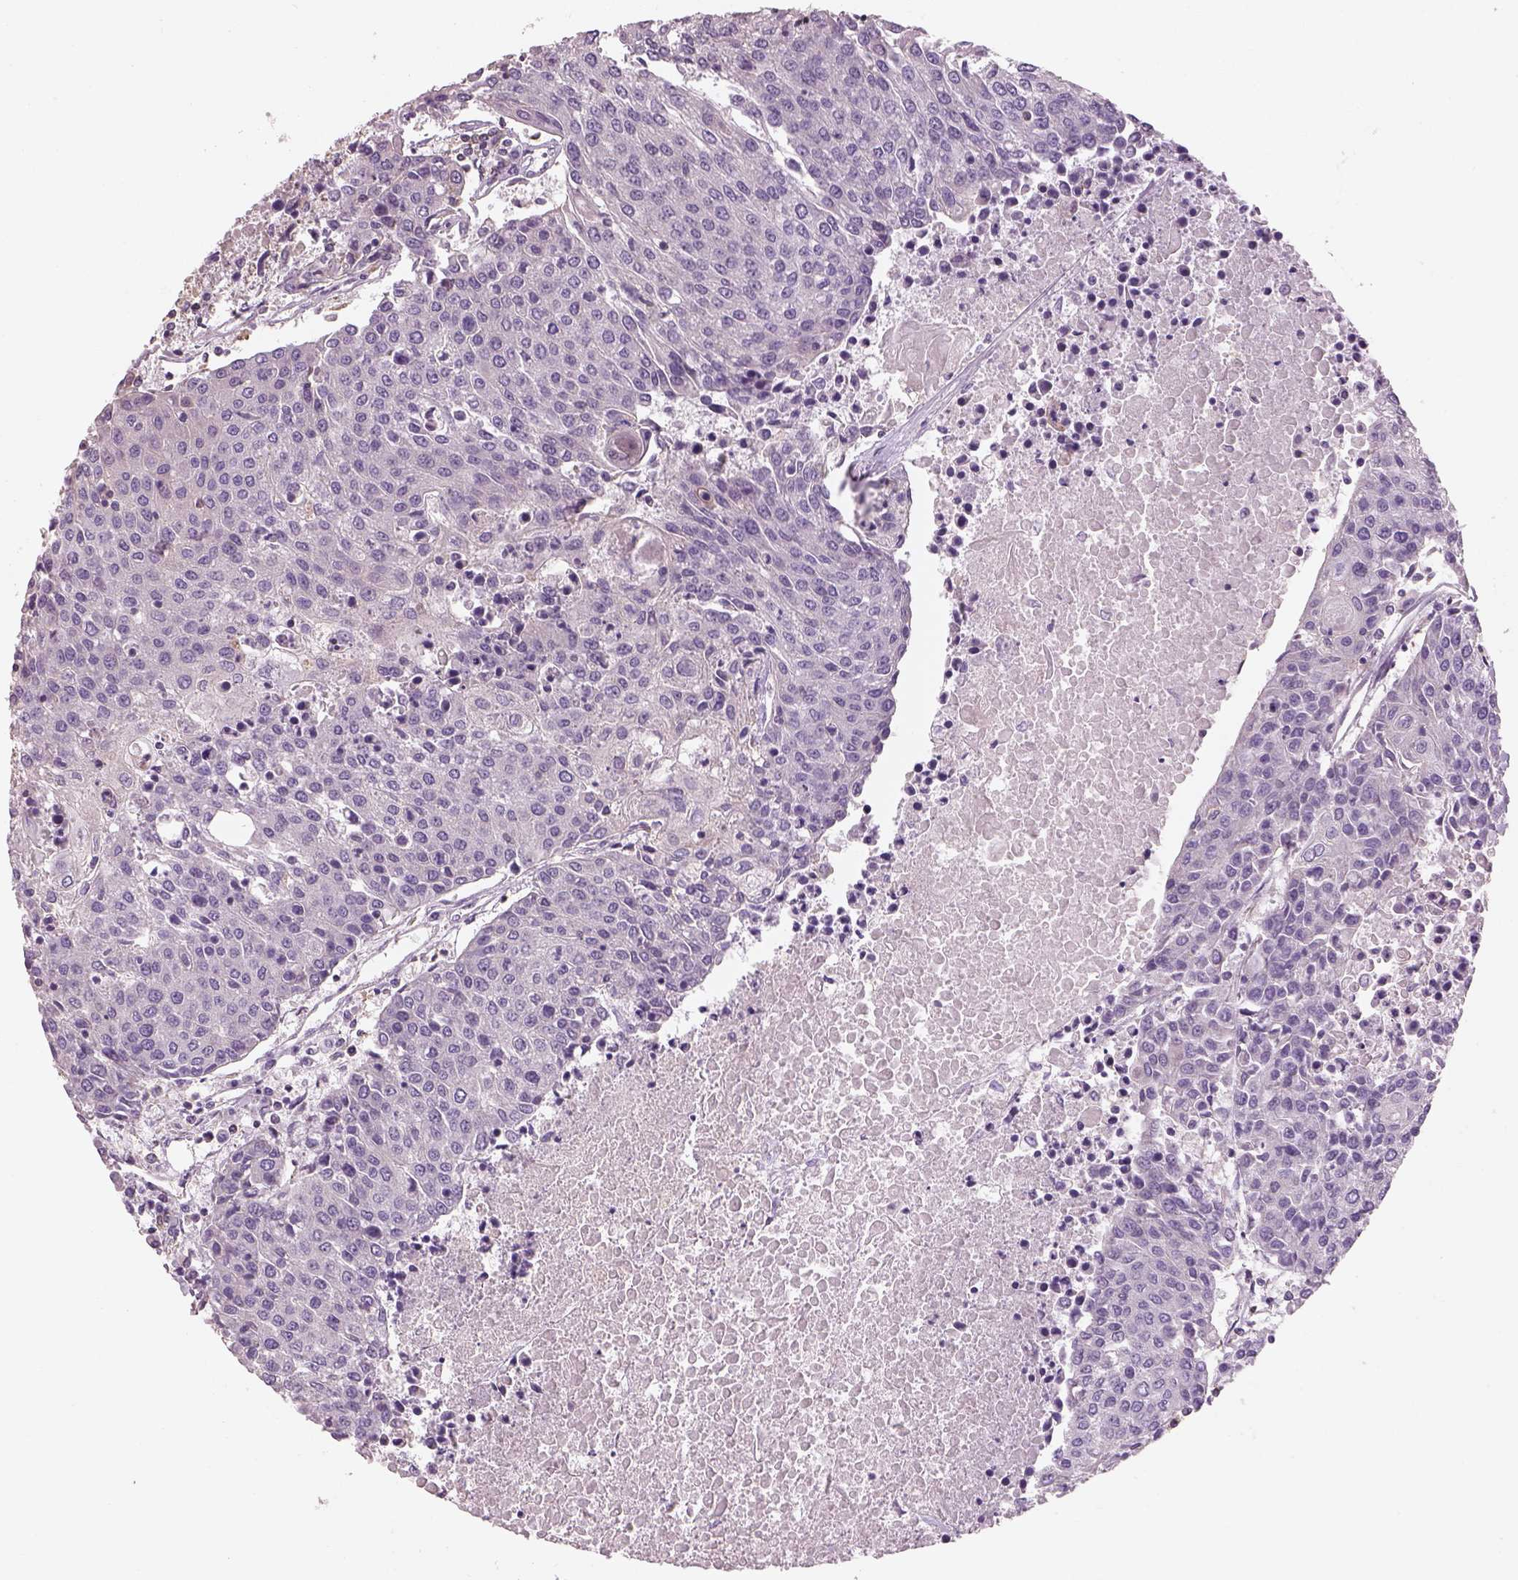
{"staining": {"intensity": "negative", "quantity": "none", "location": "none"}, "tissue": "urothelial cancer", "cell_type": "Tumor cells", "image_type": "cancer", "snomed": [{"axis": "morphology", "description": "Urothelial carcinoma, High grade"}, {"axis": "topography", "description": "Urinary bladder"}], "caption": "An immunohistochemistry (IHC) photomicrograph of high-grade urothelial carcinoma is shown. There is no staining in tumor cells of high-grade urothelial carcinoma.", "gene": "OTUD6A", "patient": {"sex": "female", "age": 85}}